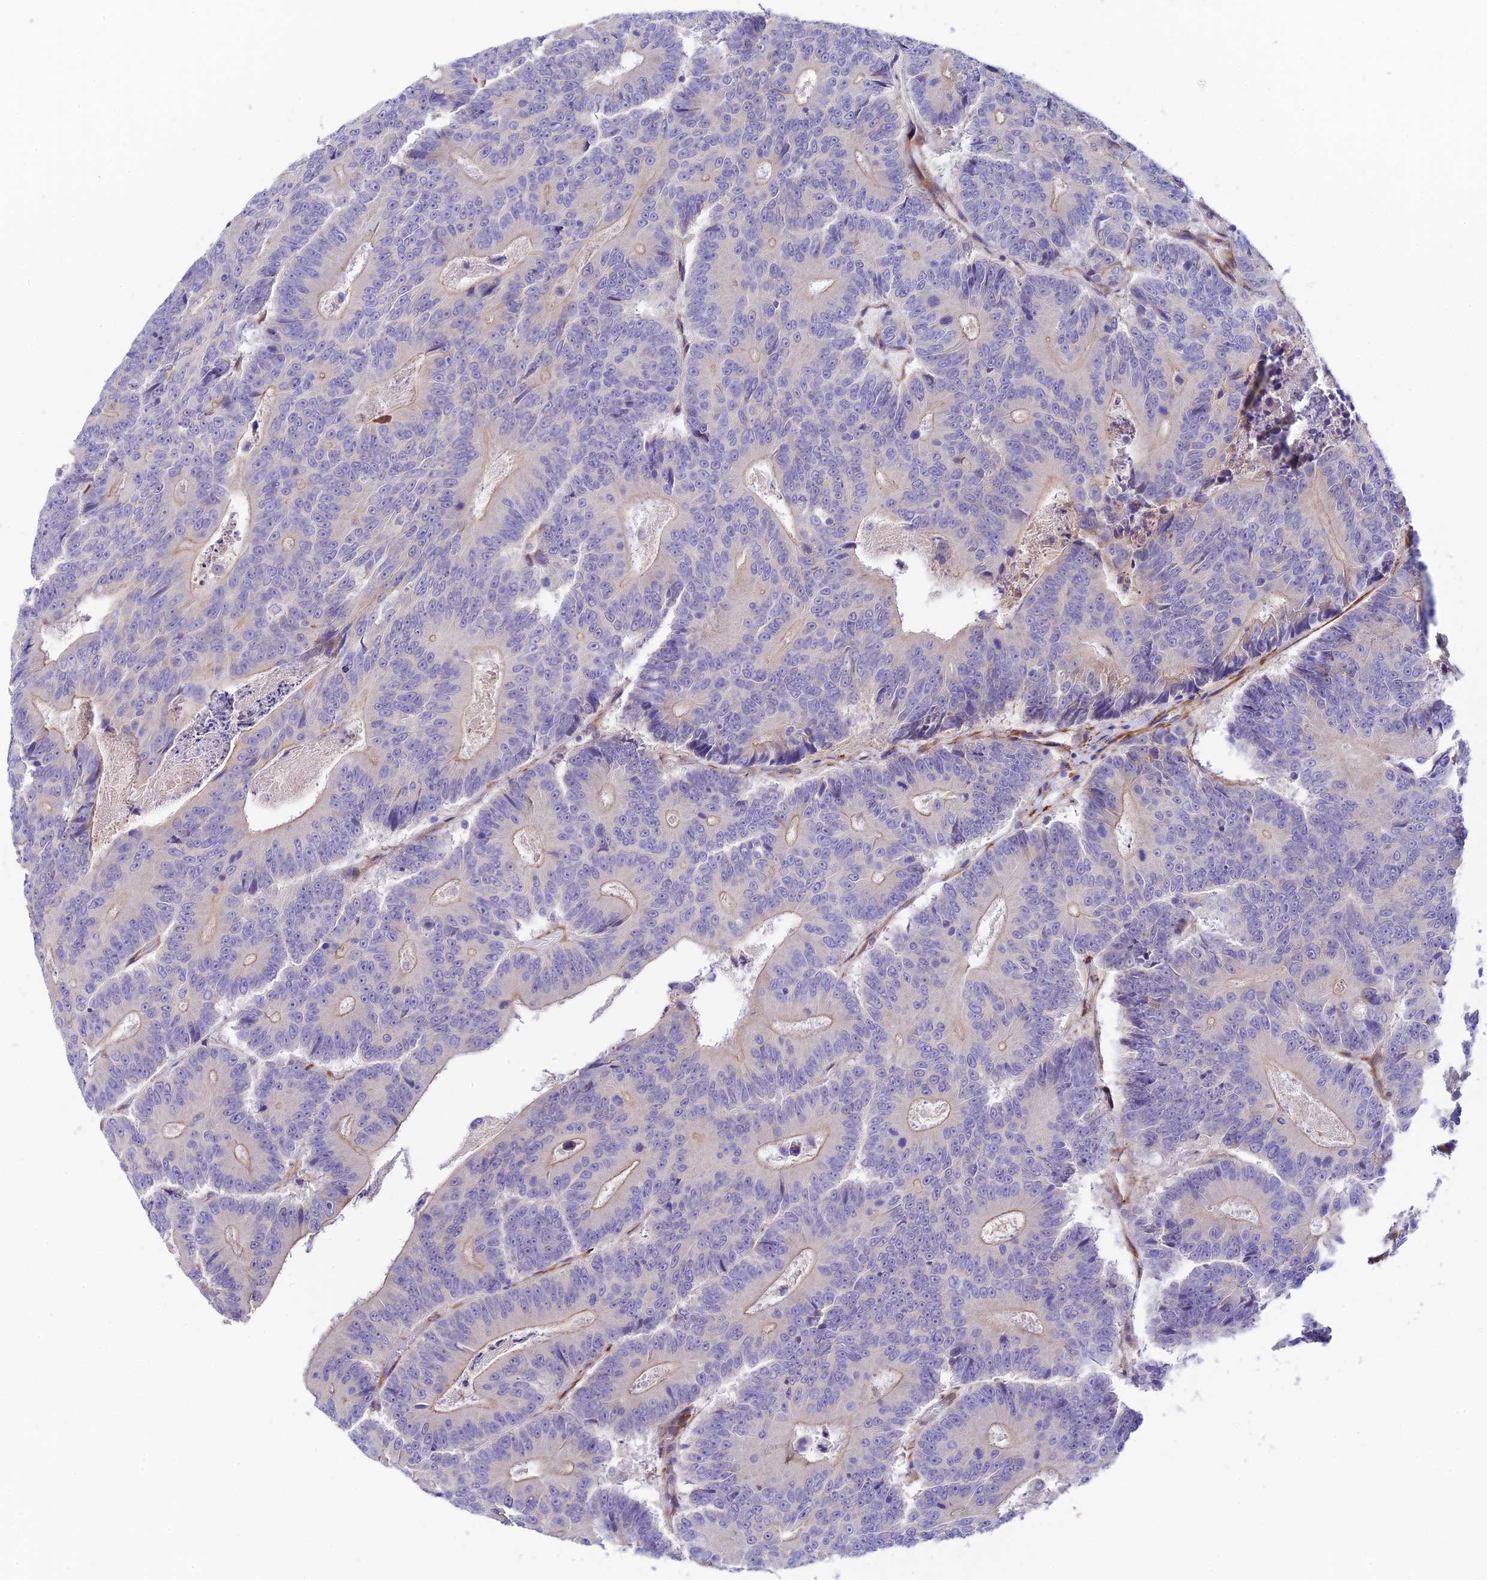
{"staining": {"intensity": "negative", "quantity": "none", "location": "none"}, "tissue": "colorectal cancer", "cell_type": "Tumor cells", "image_type": "cancer", "snomed": [{"axis": "morphology", "description": "Adenocarcinoma, NOS"}, {"axis": "topography", "description": "Colon"}], "caption": "Tumor cells show no significant staining in colorectal cancer.", "gene": "ANKRD50", "patient": {"sex": "male", "age": 83}}